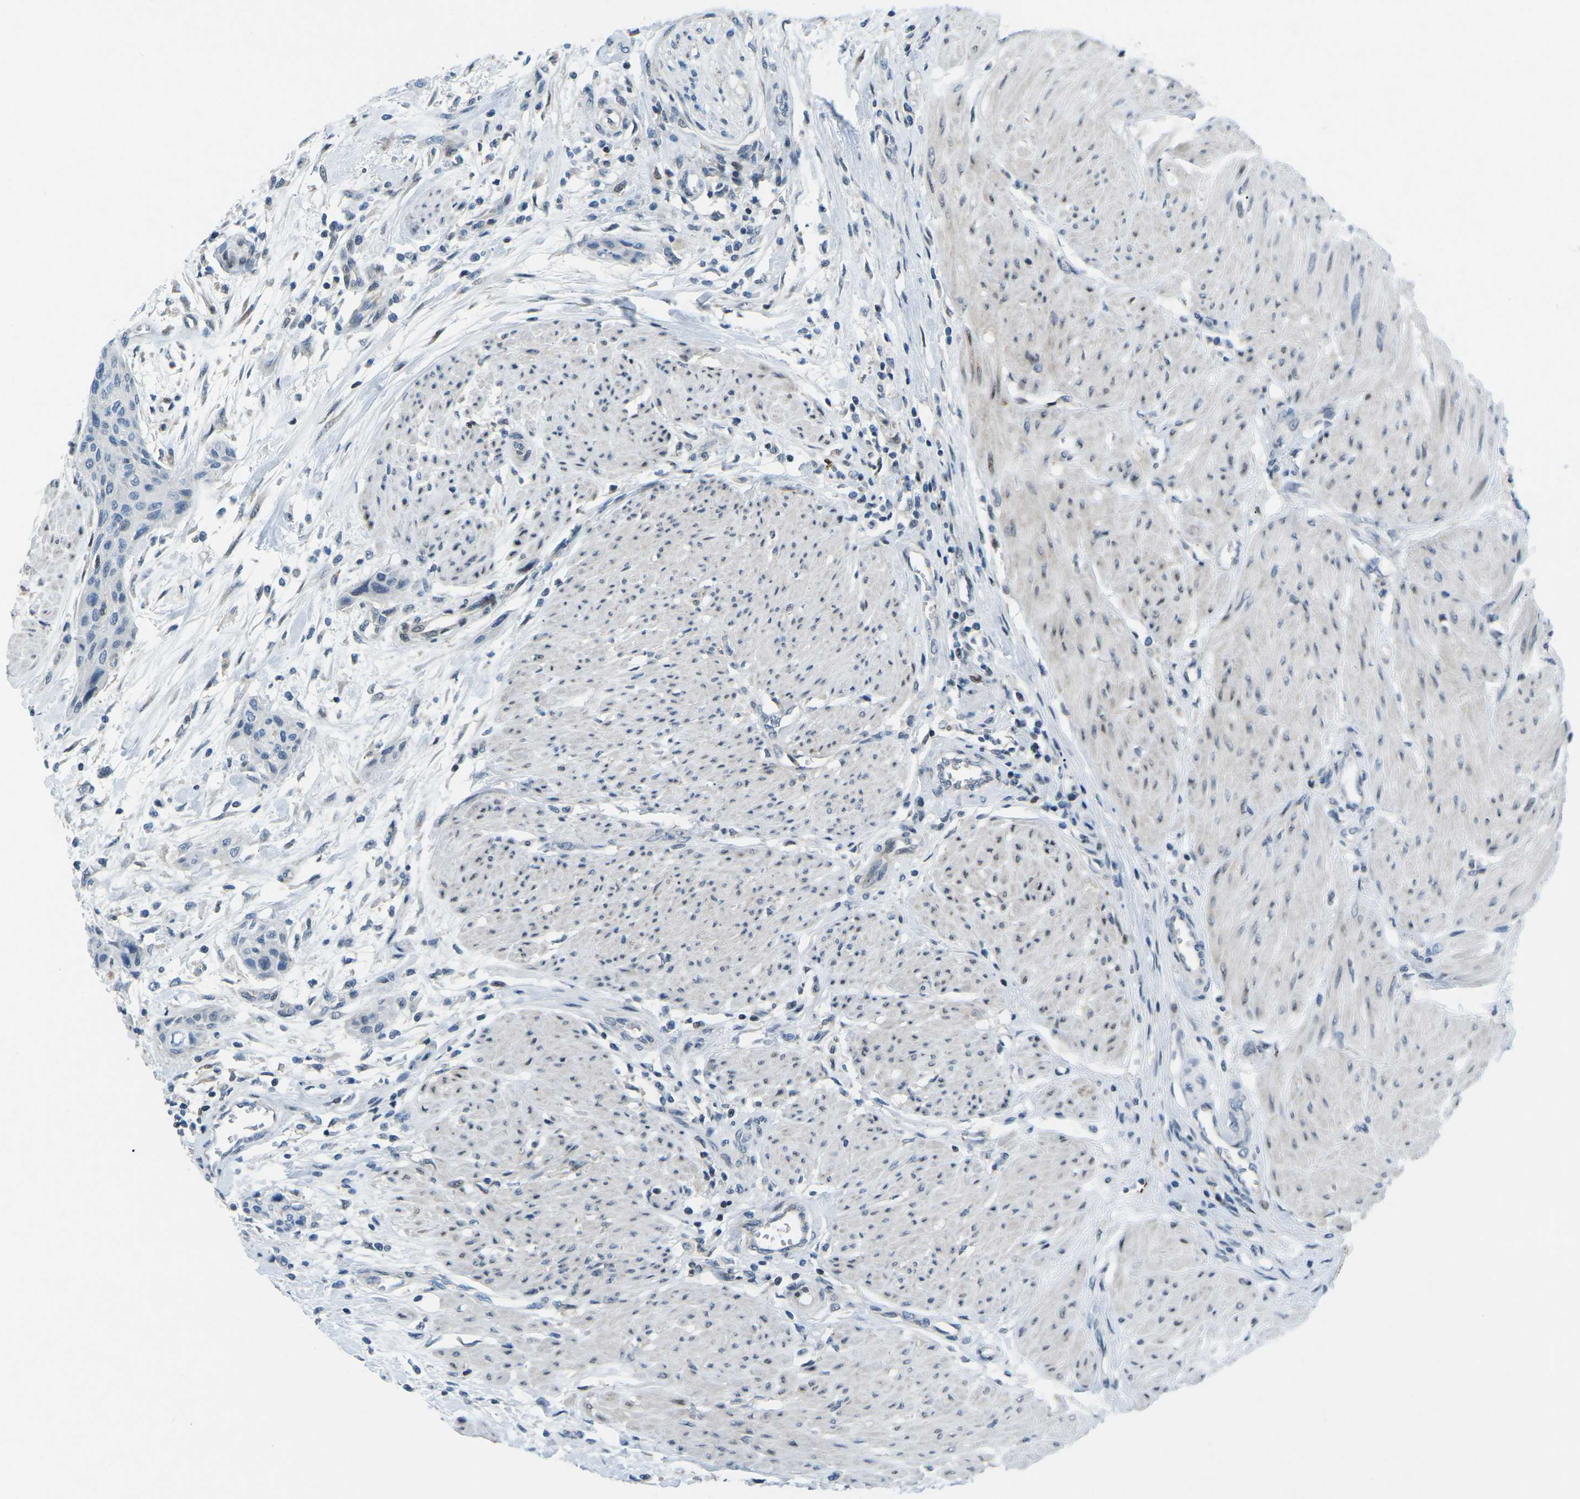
{"staining": {"intensity": "negative", "quantity": "none", "location": "none"}, "tissue": "urothelial cancer", "cell_type": "Tumor cells", "image_type": "cancer", "snomed": [{"axis": "morphology", "description": "Urothelial carcinoma, High grade"}, {"axis": "topography", "description": "Urinary bladder"}], "caption": "This is an immunohistochemistry photomicrograph of human urothelial cancer. There is no positivity in tumor cells.", "gene": "MBNL1", "patient": {"sex": "male", "age": 35}}